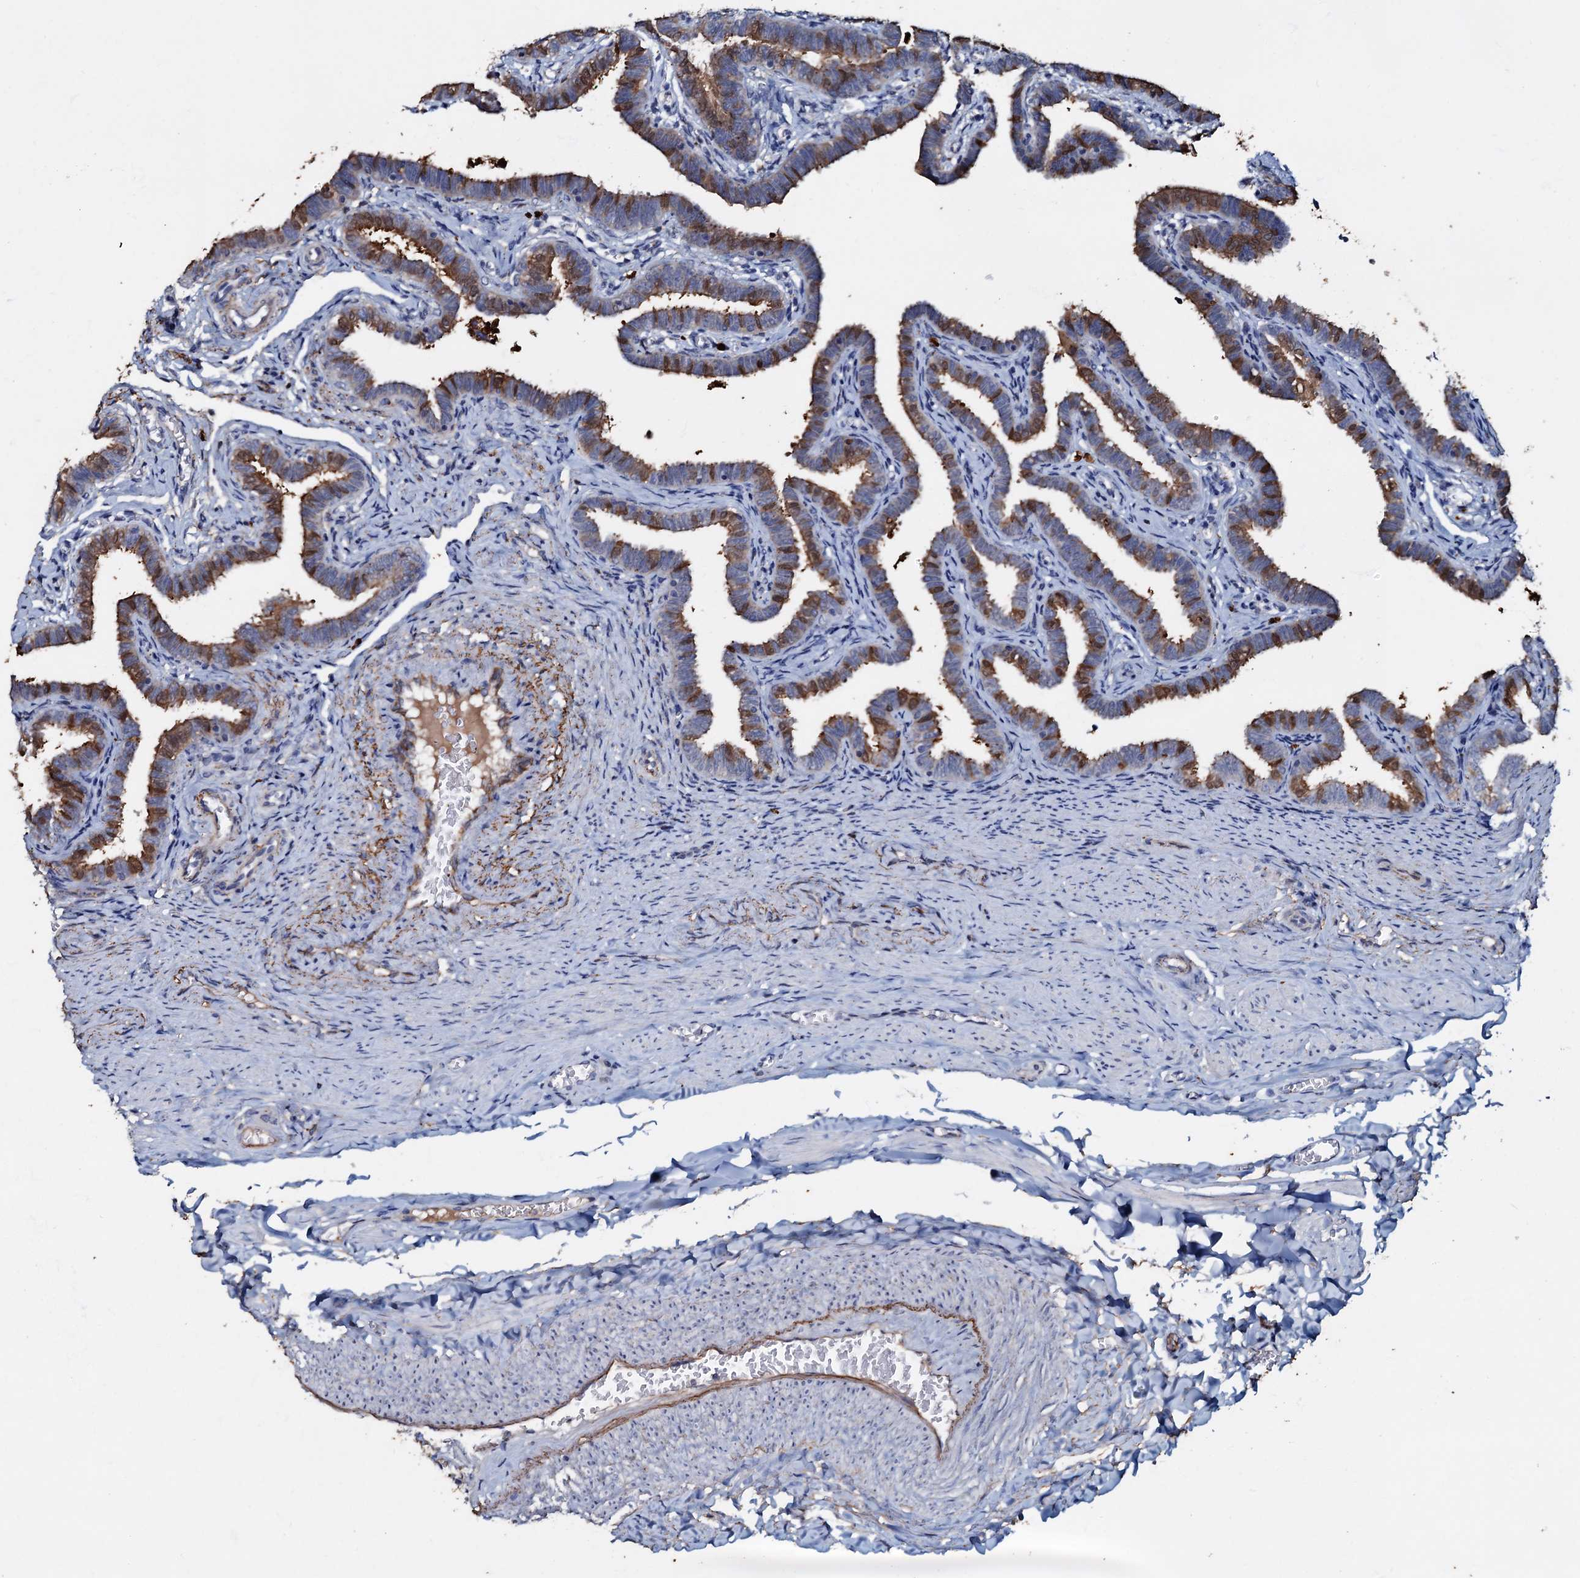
{"staining": {"intensity": "strong", "quantity": "25%-75%", "location": "cytoplasmic/membranous"}, "tissue": "fallopian tube", "cell_type": "Glandular cells", "image_type": "normal", "snomed": [{"axis": "morphology", "description": "Normal tissue, NOS"}, {"axis": "topography", "description": "Fallopian tube"}], "caption": "Protein analysis of unremarkable fallopian tube displays strong cytoplasmic/membranous staining in approximately 25%-75% of glandular cells. The staining was performed using DAB, with brown indicating positive protein expression. Nuclei are stained blue with hematoxylin.", "gene": "MANSC4", "patient": {"sex": "female", "age": 36}}